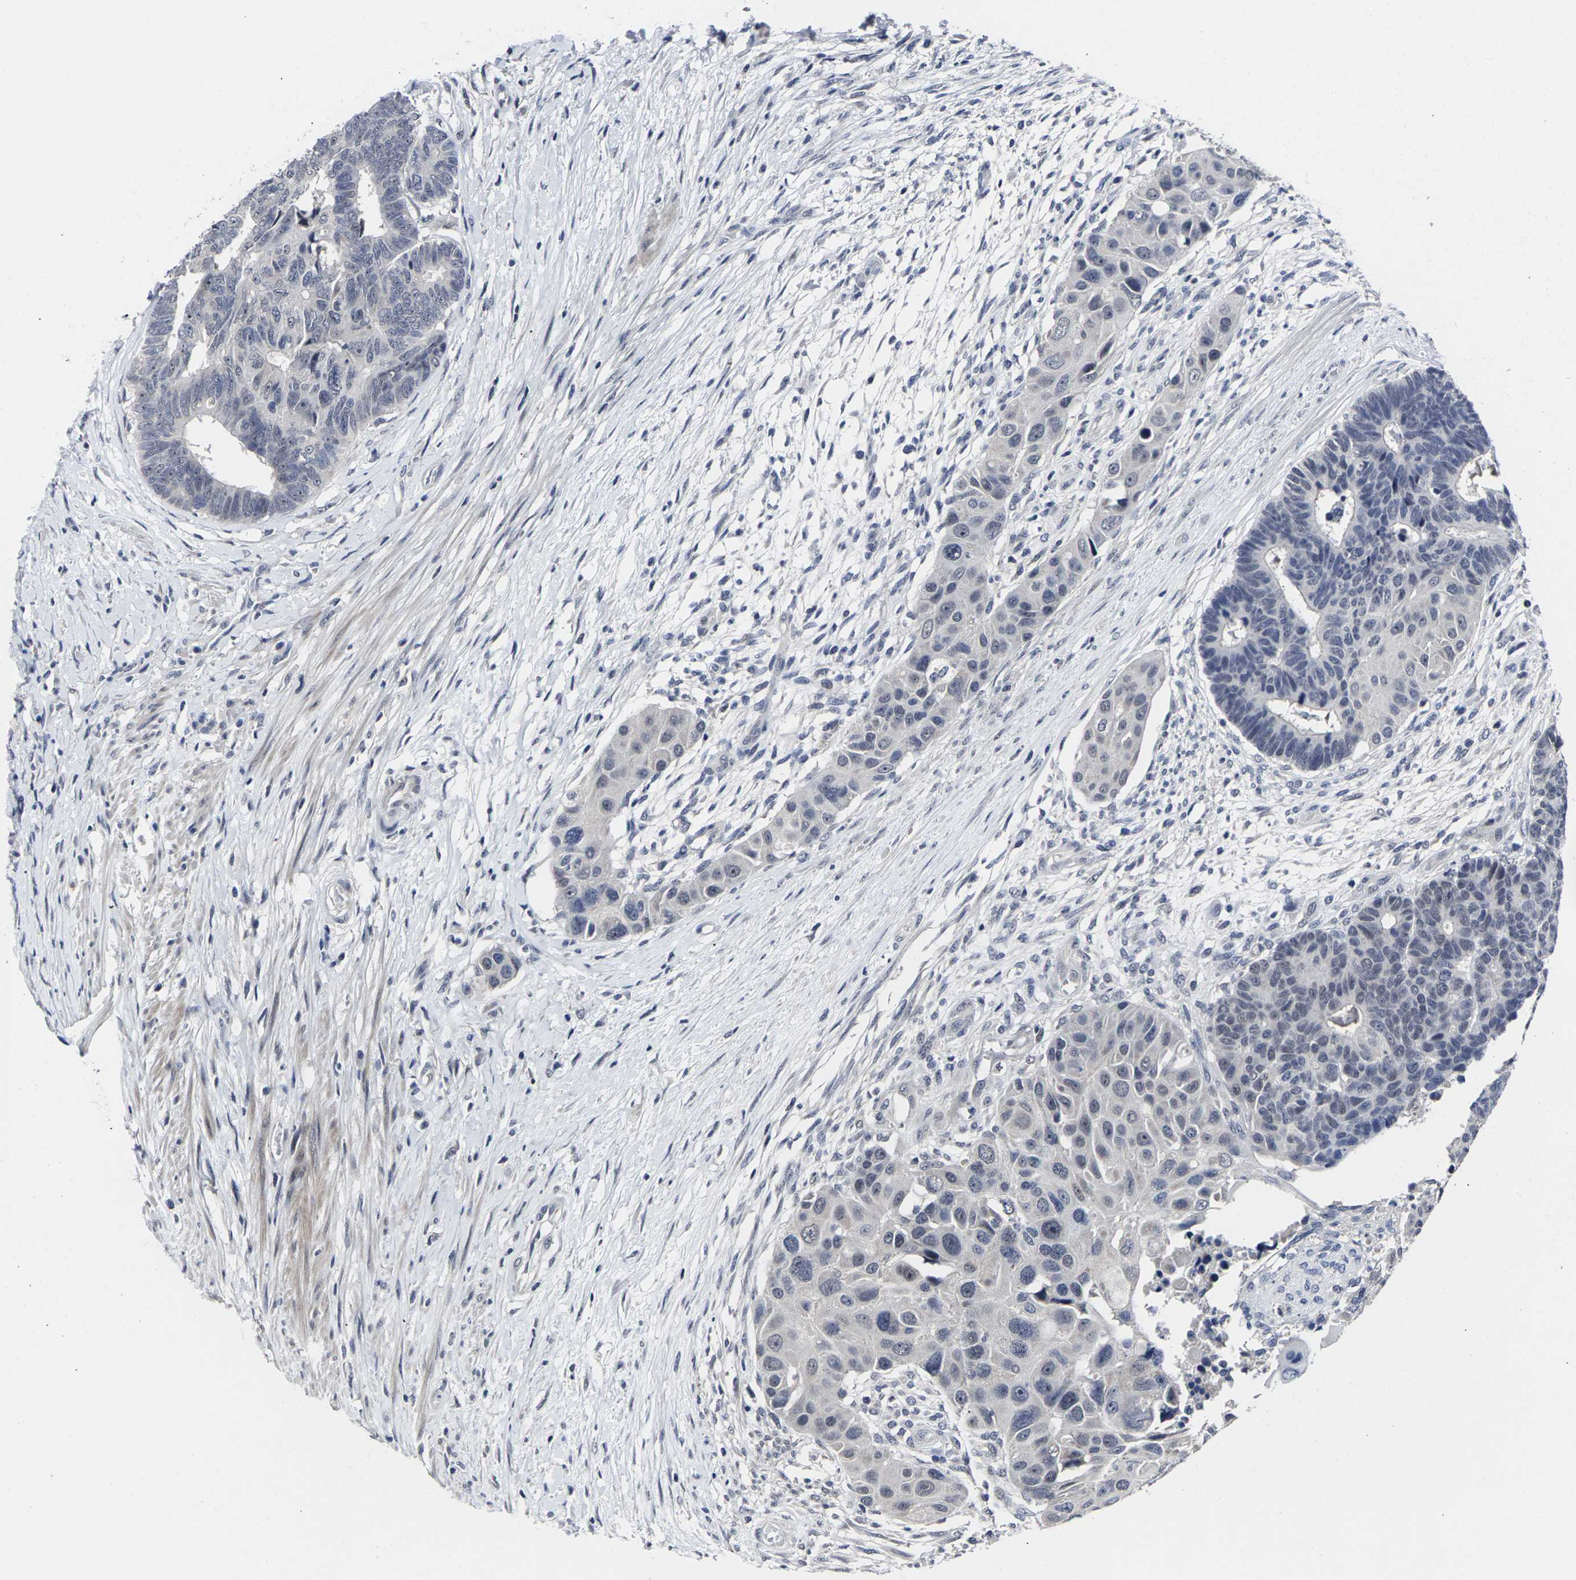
{"staining": {"intensity": "negative", "quantity": "none", "location": "none"}, "tissue": "colorectal cancer", "cell_type": "Tumor cells", "image_type": "cancer", "snomed": [{"axis": "morphology", "description": "Adenocarcinoma, NOS"}, {"axis": "topography", "description": "Rectum"}], "caption": "This is a micrograph of immunohistochemistry staining of colorectal cancer (adenocarcinoma), which shows no staining in tumor cells.", "gene": "MSANTD4", "patient": {"sex": "male", "age": 51}}